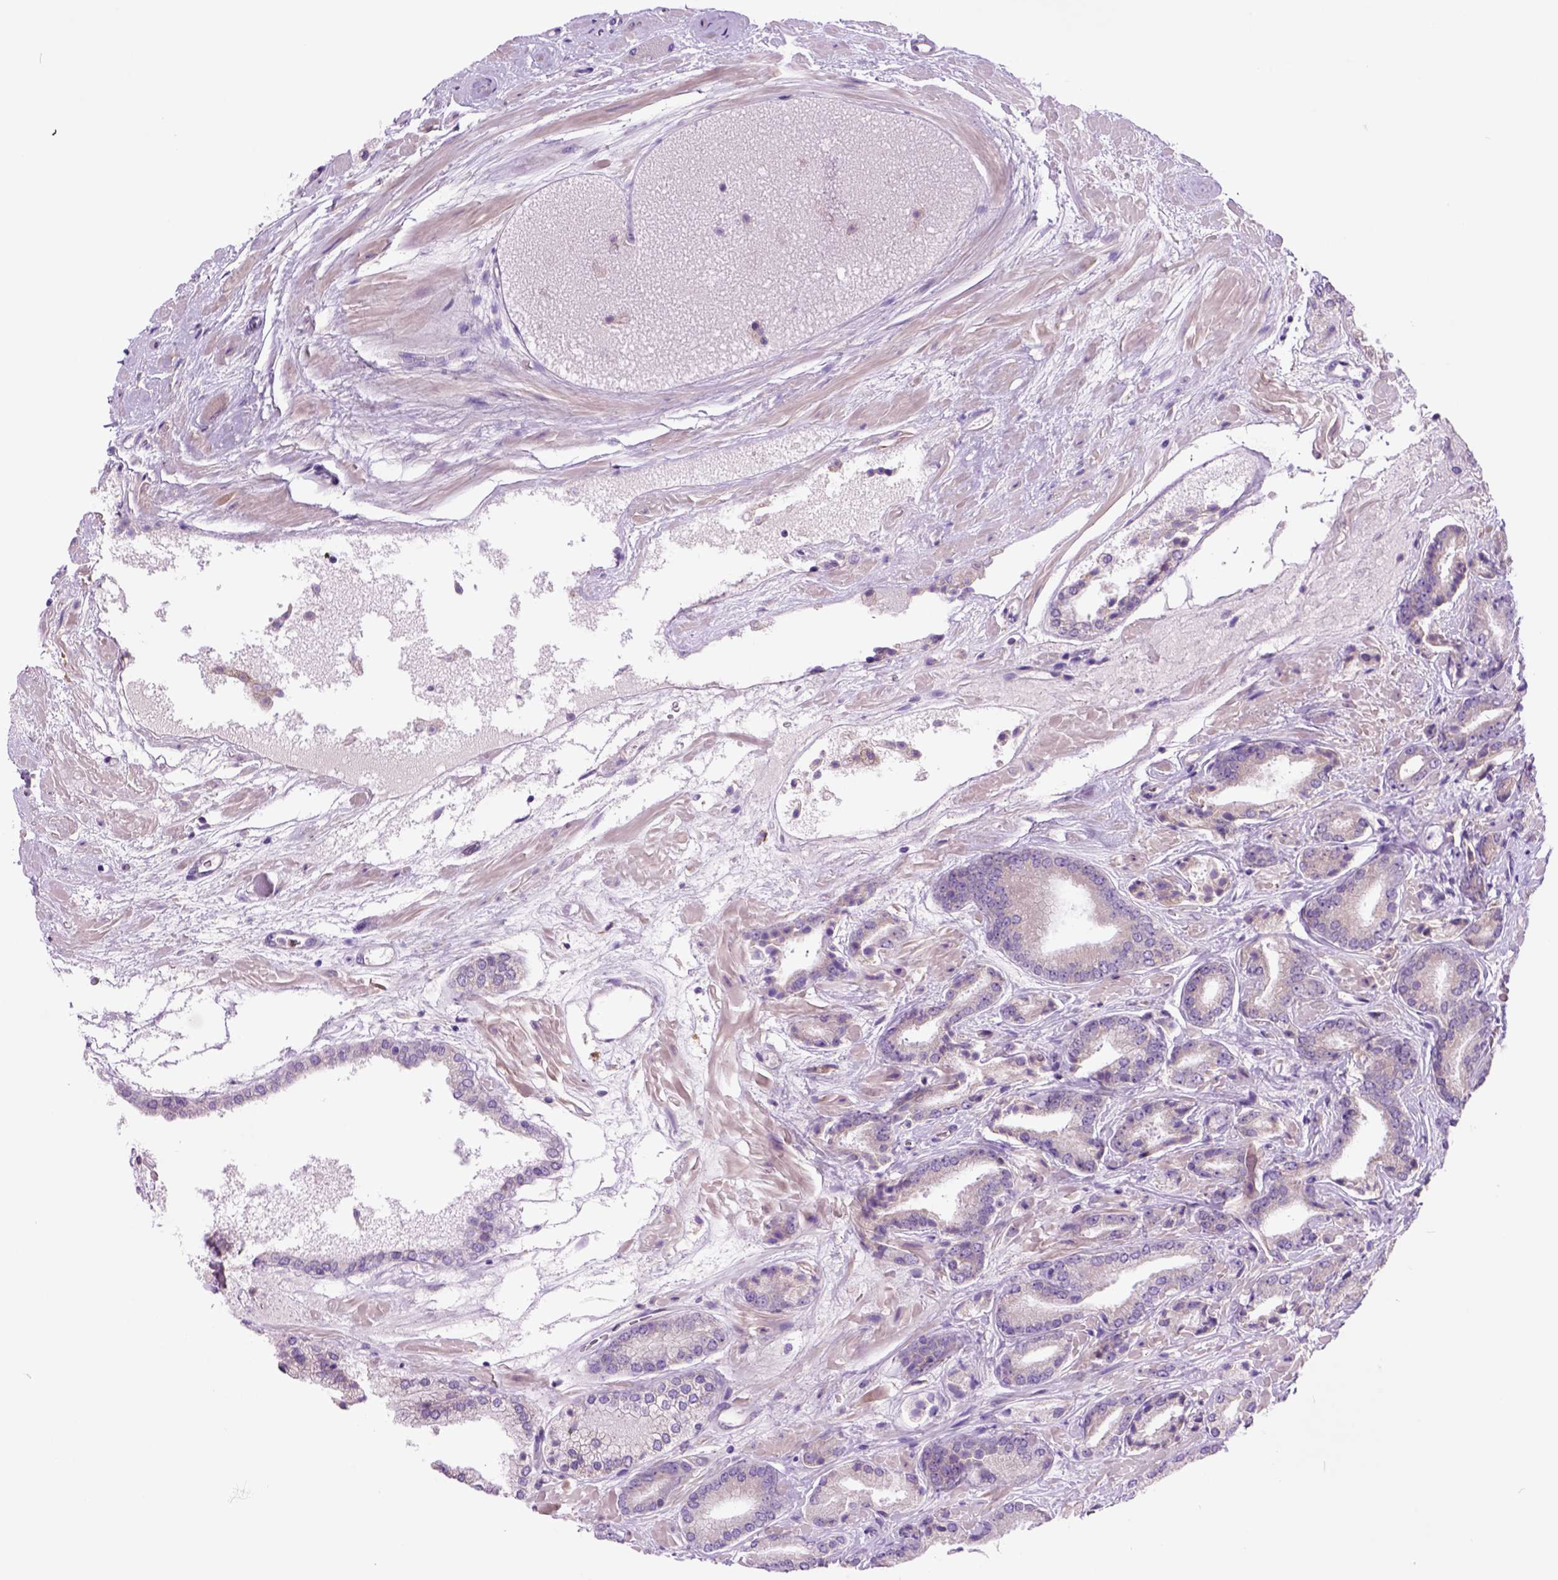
{"staining": {"intensity": "negative", "quantity": "none", "location": "none"}, "tissue": "prostate cancer", "cell_type": "Tumor cells", "image_type": "cancer", "snomed": [{"axis": "morphology", "description": "Adenocarcinoma, High grade"}, {"axis": "topography", "description": "Prostate"}], "caption": "Immunohistochemical staining of prostate cancer (adenocarcinoma (high-grade)) demonstrates no significant positivity in tumor cells.", "gene": "PIAS3", "patient": {"sex": "male", "age": 56}}